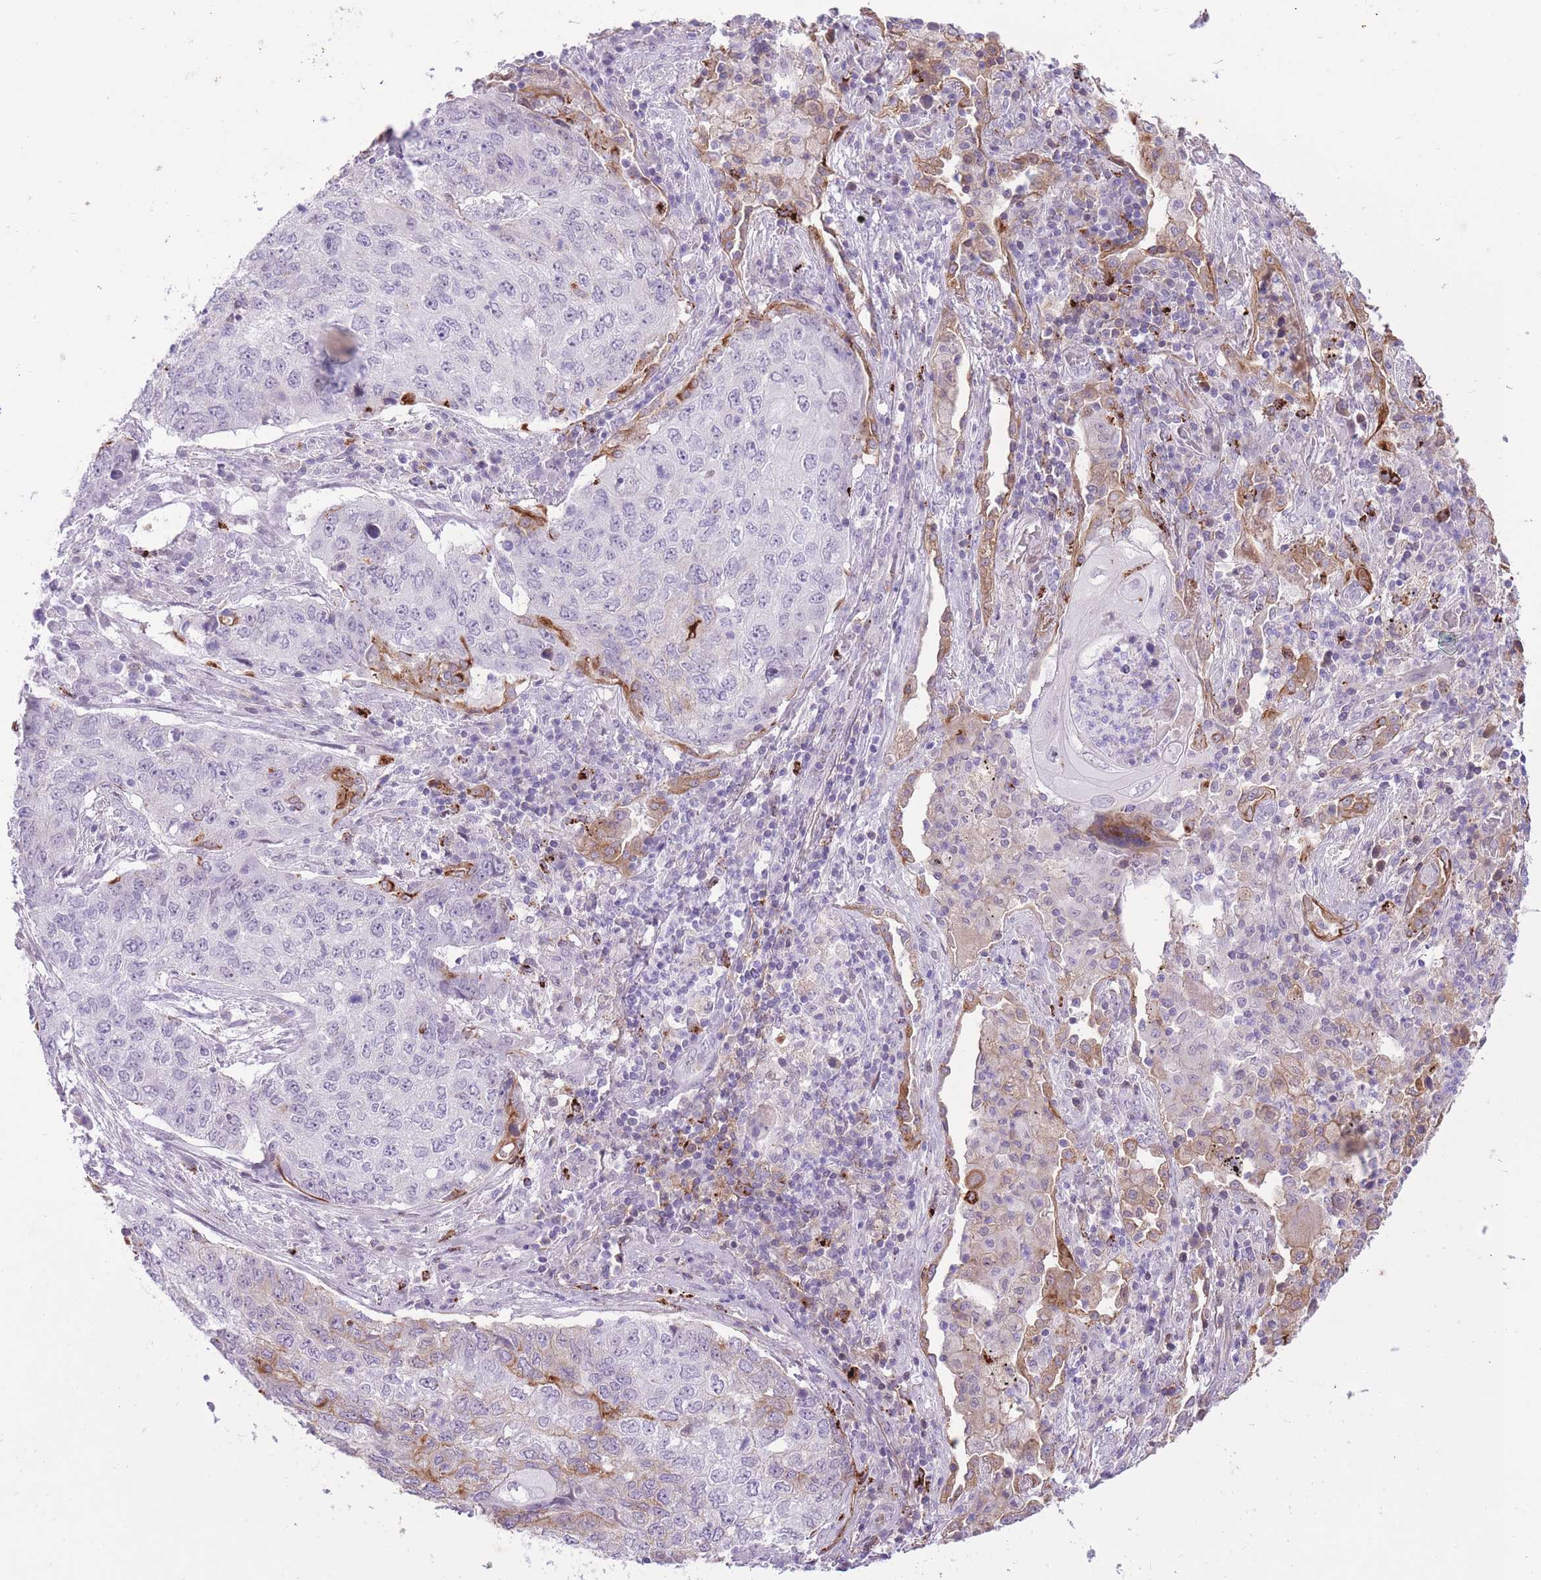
{"staining": {"intensity": "weak", "quantity": "<25%", "location": "cytoplasmic/membranous"}, "tissue": "lung cancer", "cell_type": "Tumor cells", "image_type": "cancer", "snomed": [{"axis": "morphology", "description": "Squamous cell carcinoma, NOS"}, {"axis": "topography", "description": "Lung"}], "caption": "A high-resolution histopathology image shows IHC staining of lung cancer, which shows no significant positivity in tumor cells.", "gene": "MEIS3", "patient": {"sex": "female", "age": 63}}